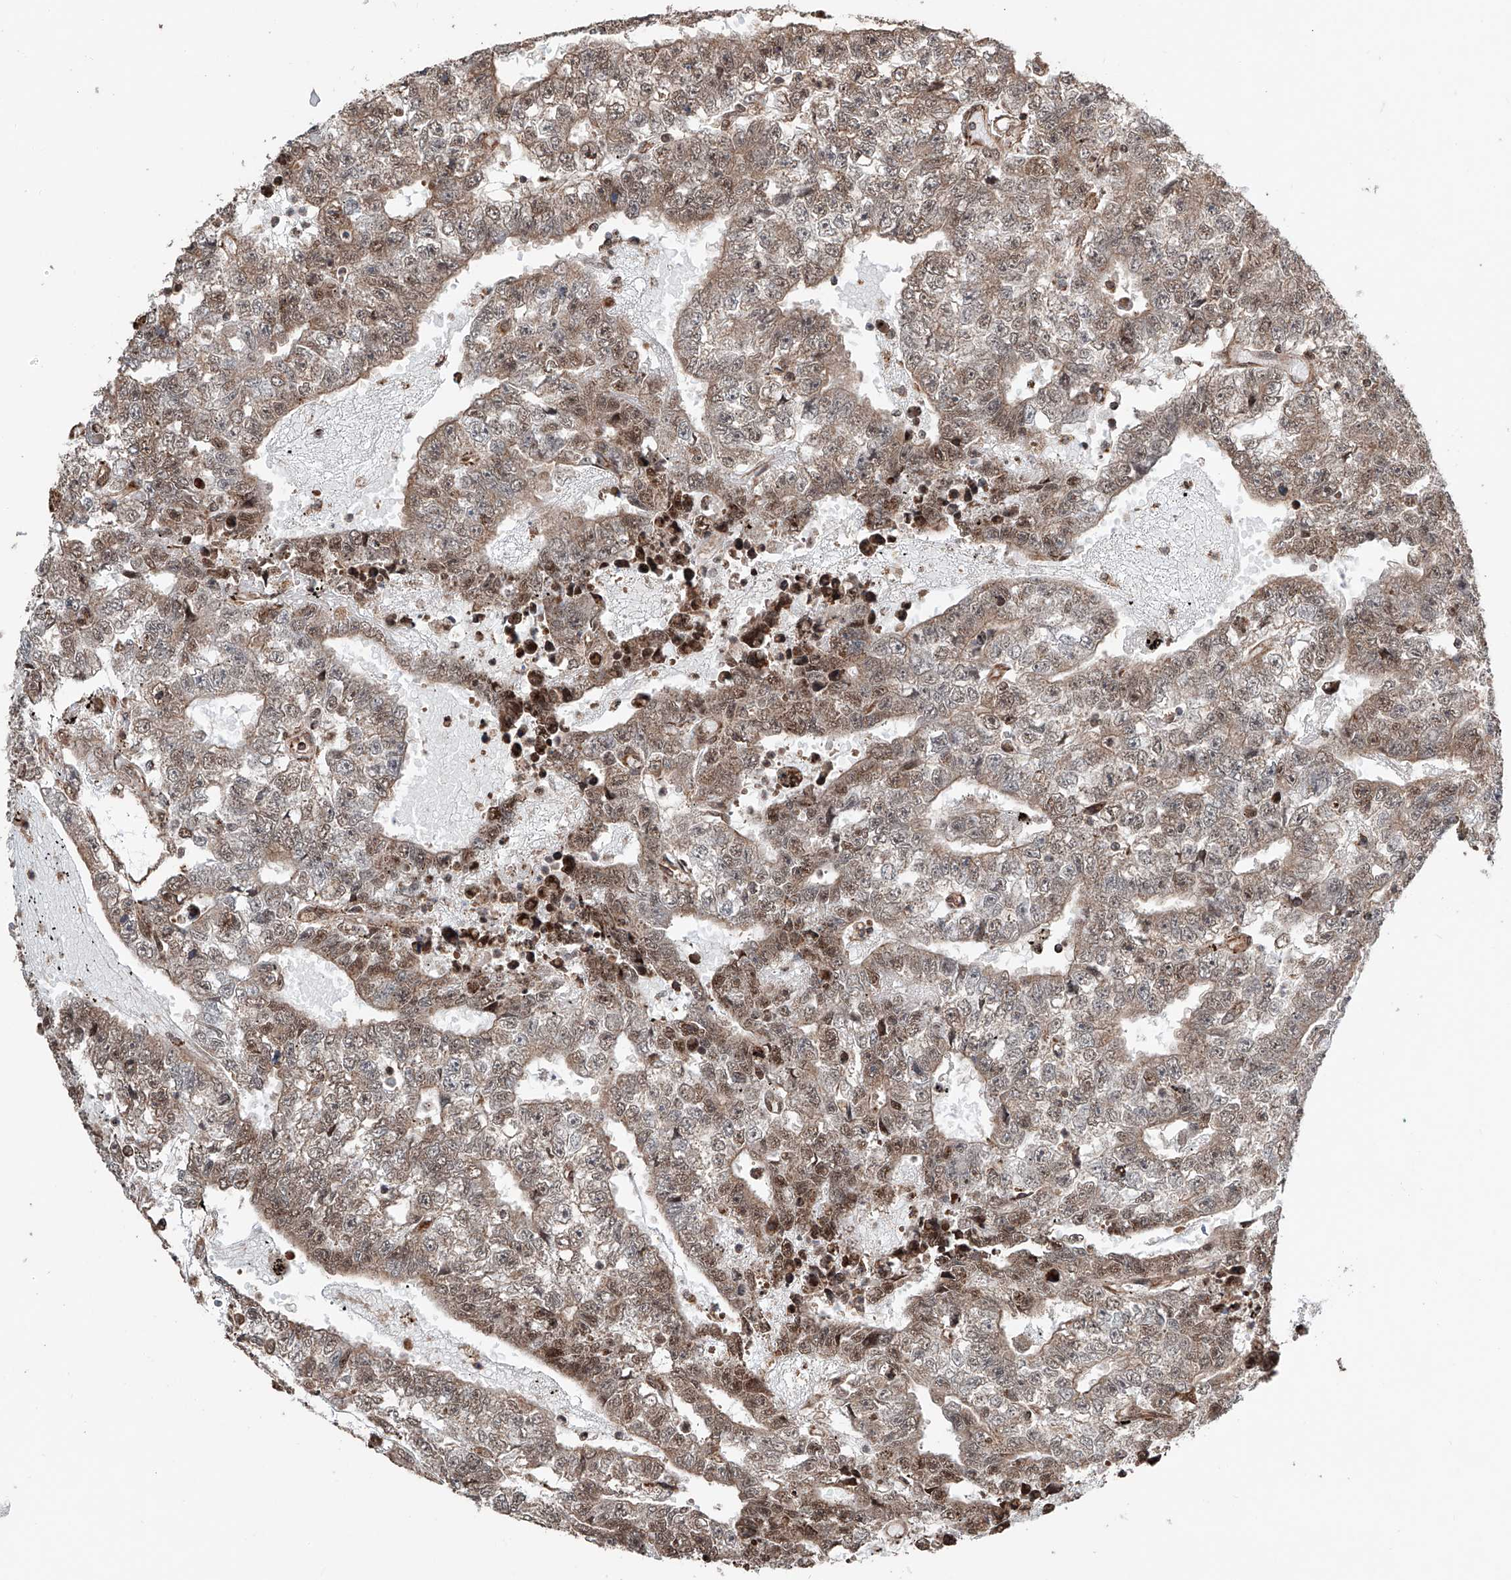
{"staining": {"intensity": "weak", "quantity": ">75%", "location": "cytoplasmic/membranous,nuclear"}, "tissue": "testis cancer", "cell_type": "Tumor cells", "image_type": "cancer", "snomed": [{"axis": "morphology", "description": "Carcinoma, Embryonal, NOS"}, {"axis": "topography", "description": "Testis"}], "caption": "An IHC micrograph of tumor tissue is shown. Protein staining in brown shows weak cytoplasmic/membranous and nuclear positivity in testis cancer (embryonal carcinoma) within tumor cells.", "gene": "ZNF445", "patient": {"sex": "male", "age": 25}}